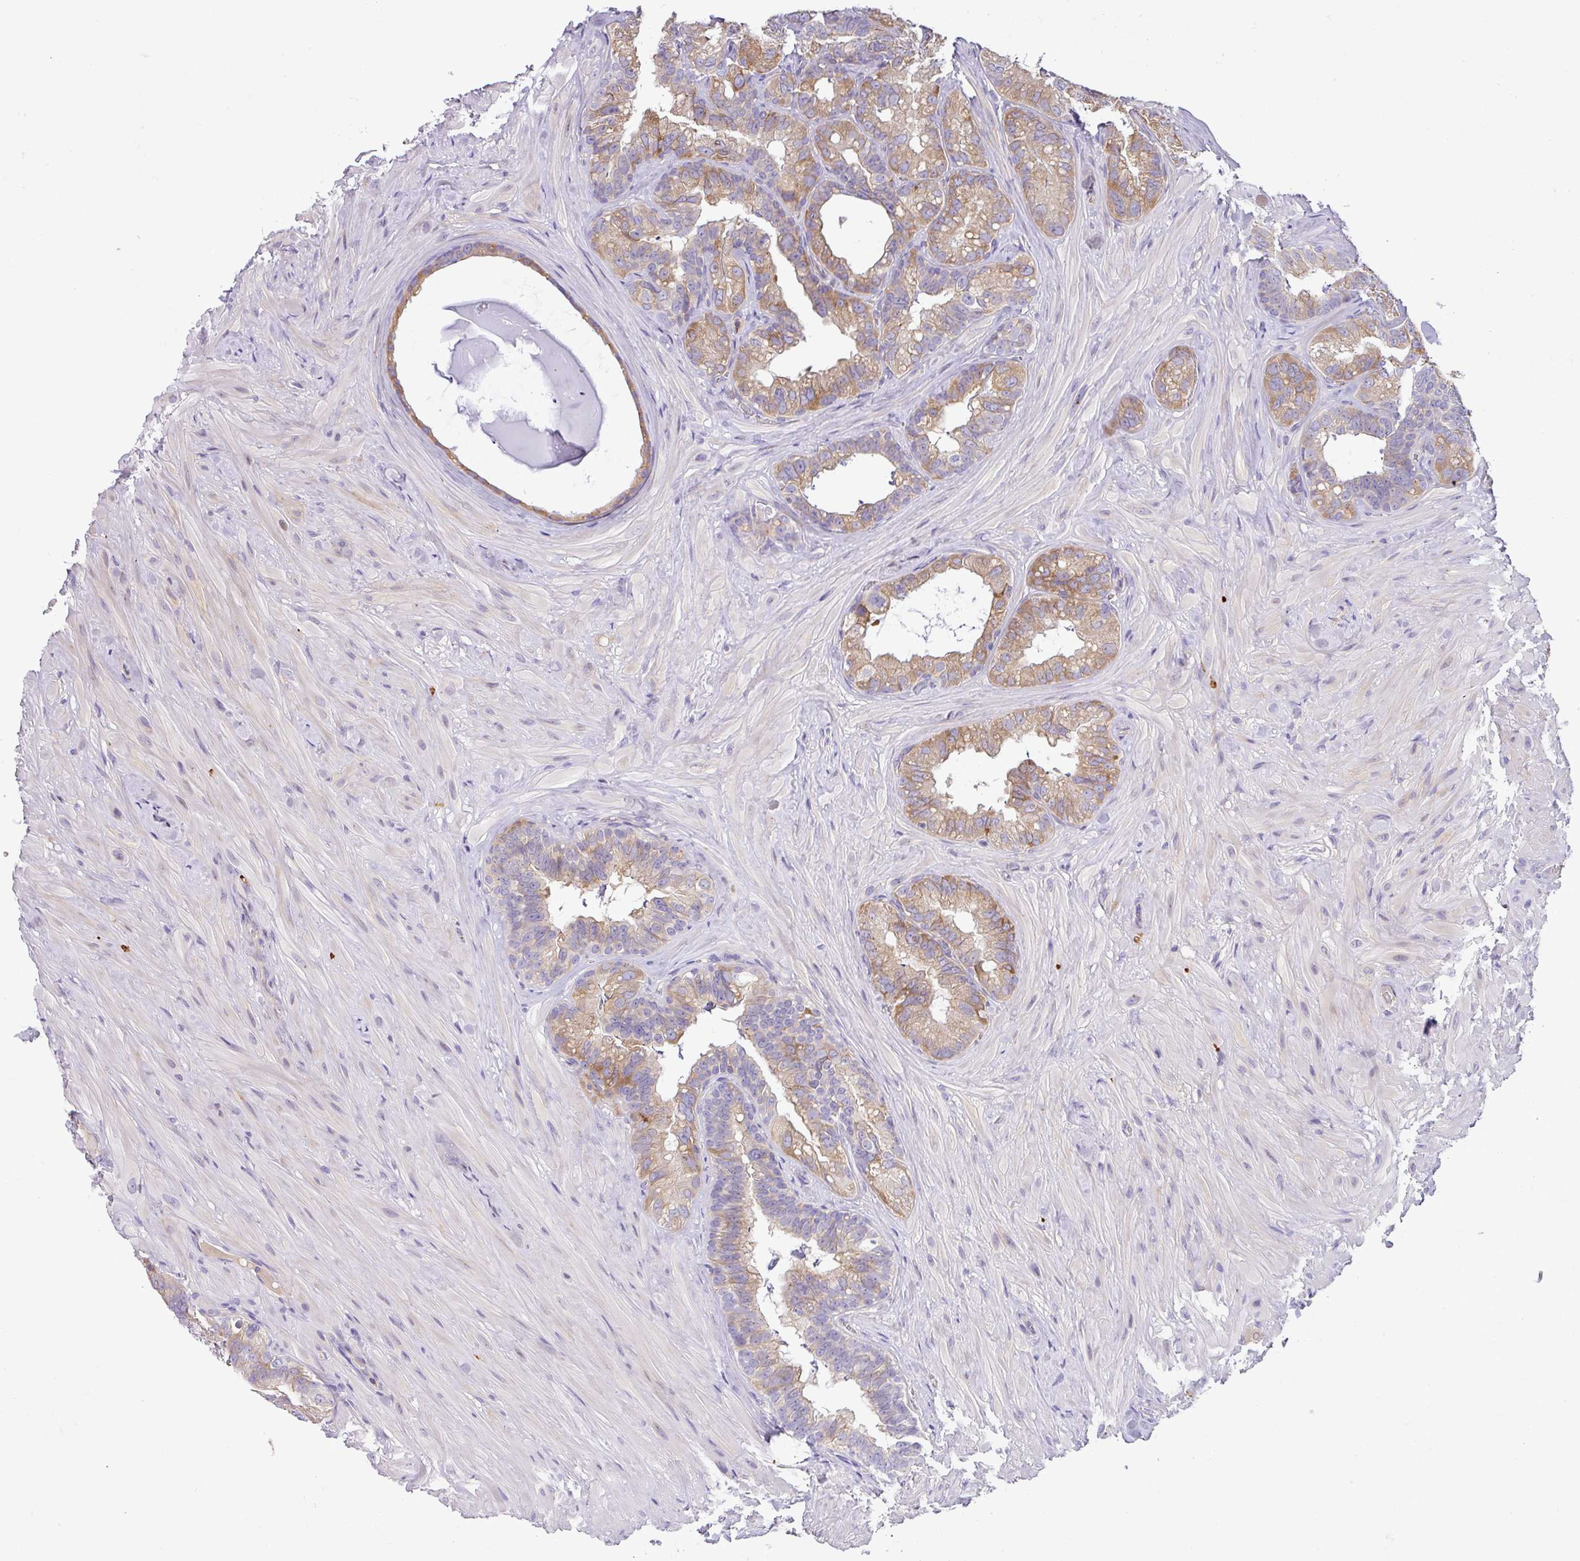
{"staining": {"intensity": "moderate", "quantity": ">75%", "location": "cytoplasmic/membranous"}, "tissue": "seminal vesicle", "cell_type": "Glandular cells", "image_type": "normal", "snomed": [{"axis": "morphology", "description": "Normal tissue, NOS"}, {"axis": "topography", "description": "Seminal veicle"}], "caption": "A medium amount of moderate cytoplasmic/membranous expression is present in about >75% of glandular cells in normal seminal vesicle. The staining is performed using DAB brown chromogen to label protein expression. The nuclei are counter-stained blue using hematoxylin.", "gene": "PIK3R5", "patient": {"sex": "male", "age": 60}}